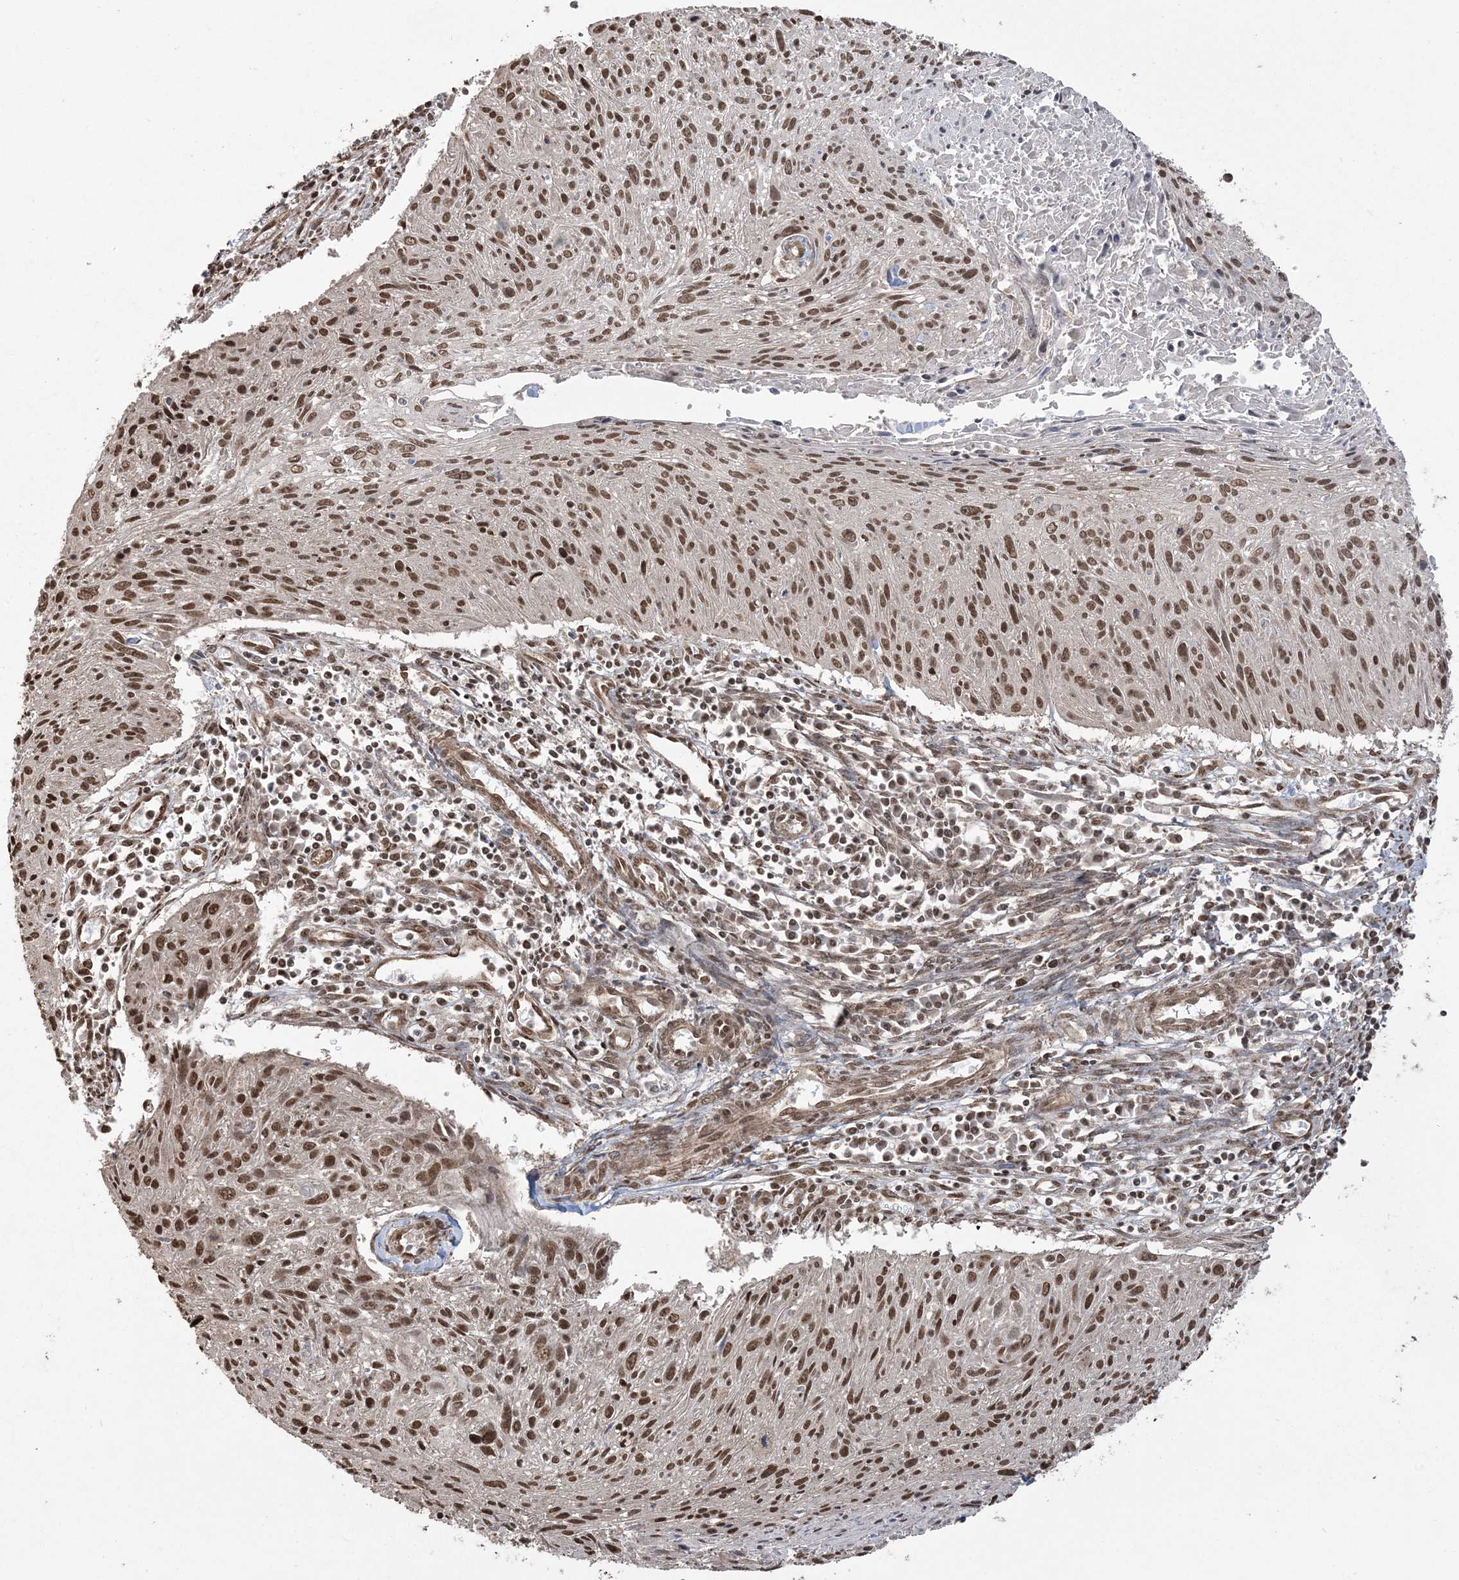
{"staining": {"intensity": "strong", "quantity": ">75%", "location": "nuclear"}, "tissue": "cervical cancer", "cell_type": "Tumor cells", "image_type": "cancer", "snomed": [{"axis": "morphology", "description": "Squamous cell carcinoma, NOS"}, {"axis": "topography", "description": "Cervix"}], "caption": "A micrograph of human squamous cell carcinoma (cervical) stained for a protein shows strong nuclear brown staining in tumor cells. (Stains: DAB in brown, nuclei in blue, Microscopy: brightfield microscopy at high magnification).", "gene": "ZNF839", "patient": {"sex": "female", "age": 51}}